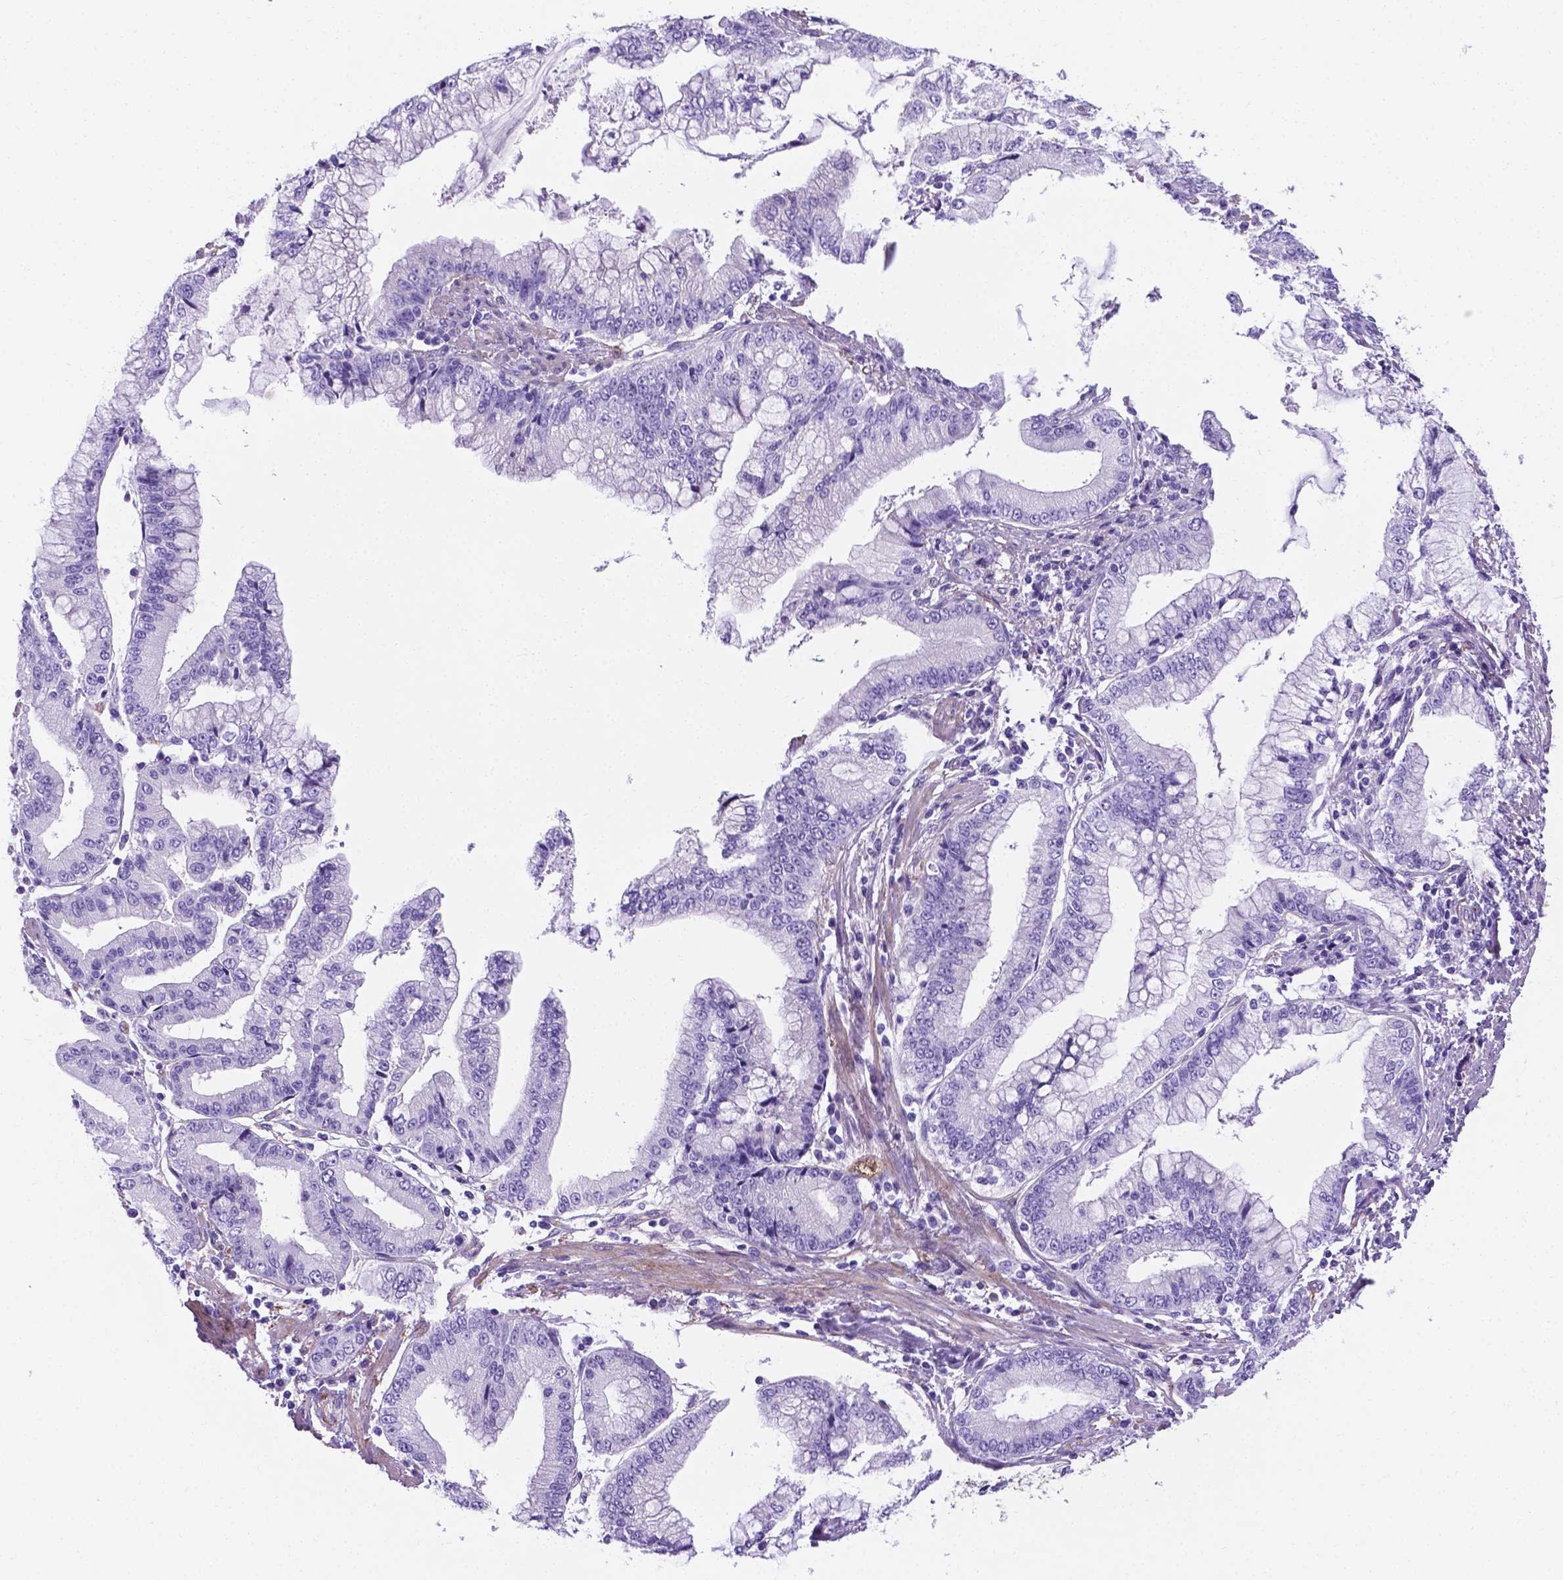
{"staining": {"intensity": "negative", "quantity": "none", "location": "none"}, "tissue": "stomach cancer", "cell_type": "Tumor cells", "image_type": "cancer", "snomed": [{"axis": "morphology", "description": "Adenocarcinoma, NOS"}, {"axis": "topography", "description": "Stomach, upper"}], "caption": "Tumor cells are negative for protein expression in human stomach cancer (adenocarcinoma). (DAB (3,3'-diaminobenzidine) IHC visualized using brightfield microscopy, high magnification).", "gene": "APOE", "patient": {"sex": "female", "age": 74}}